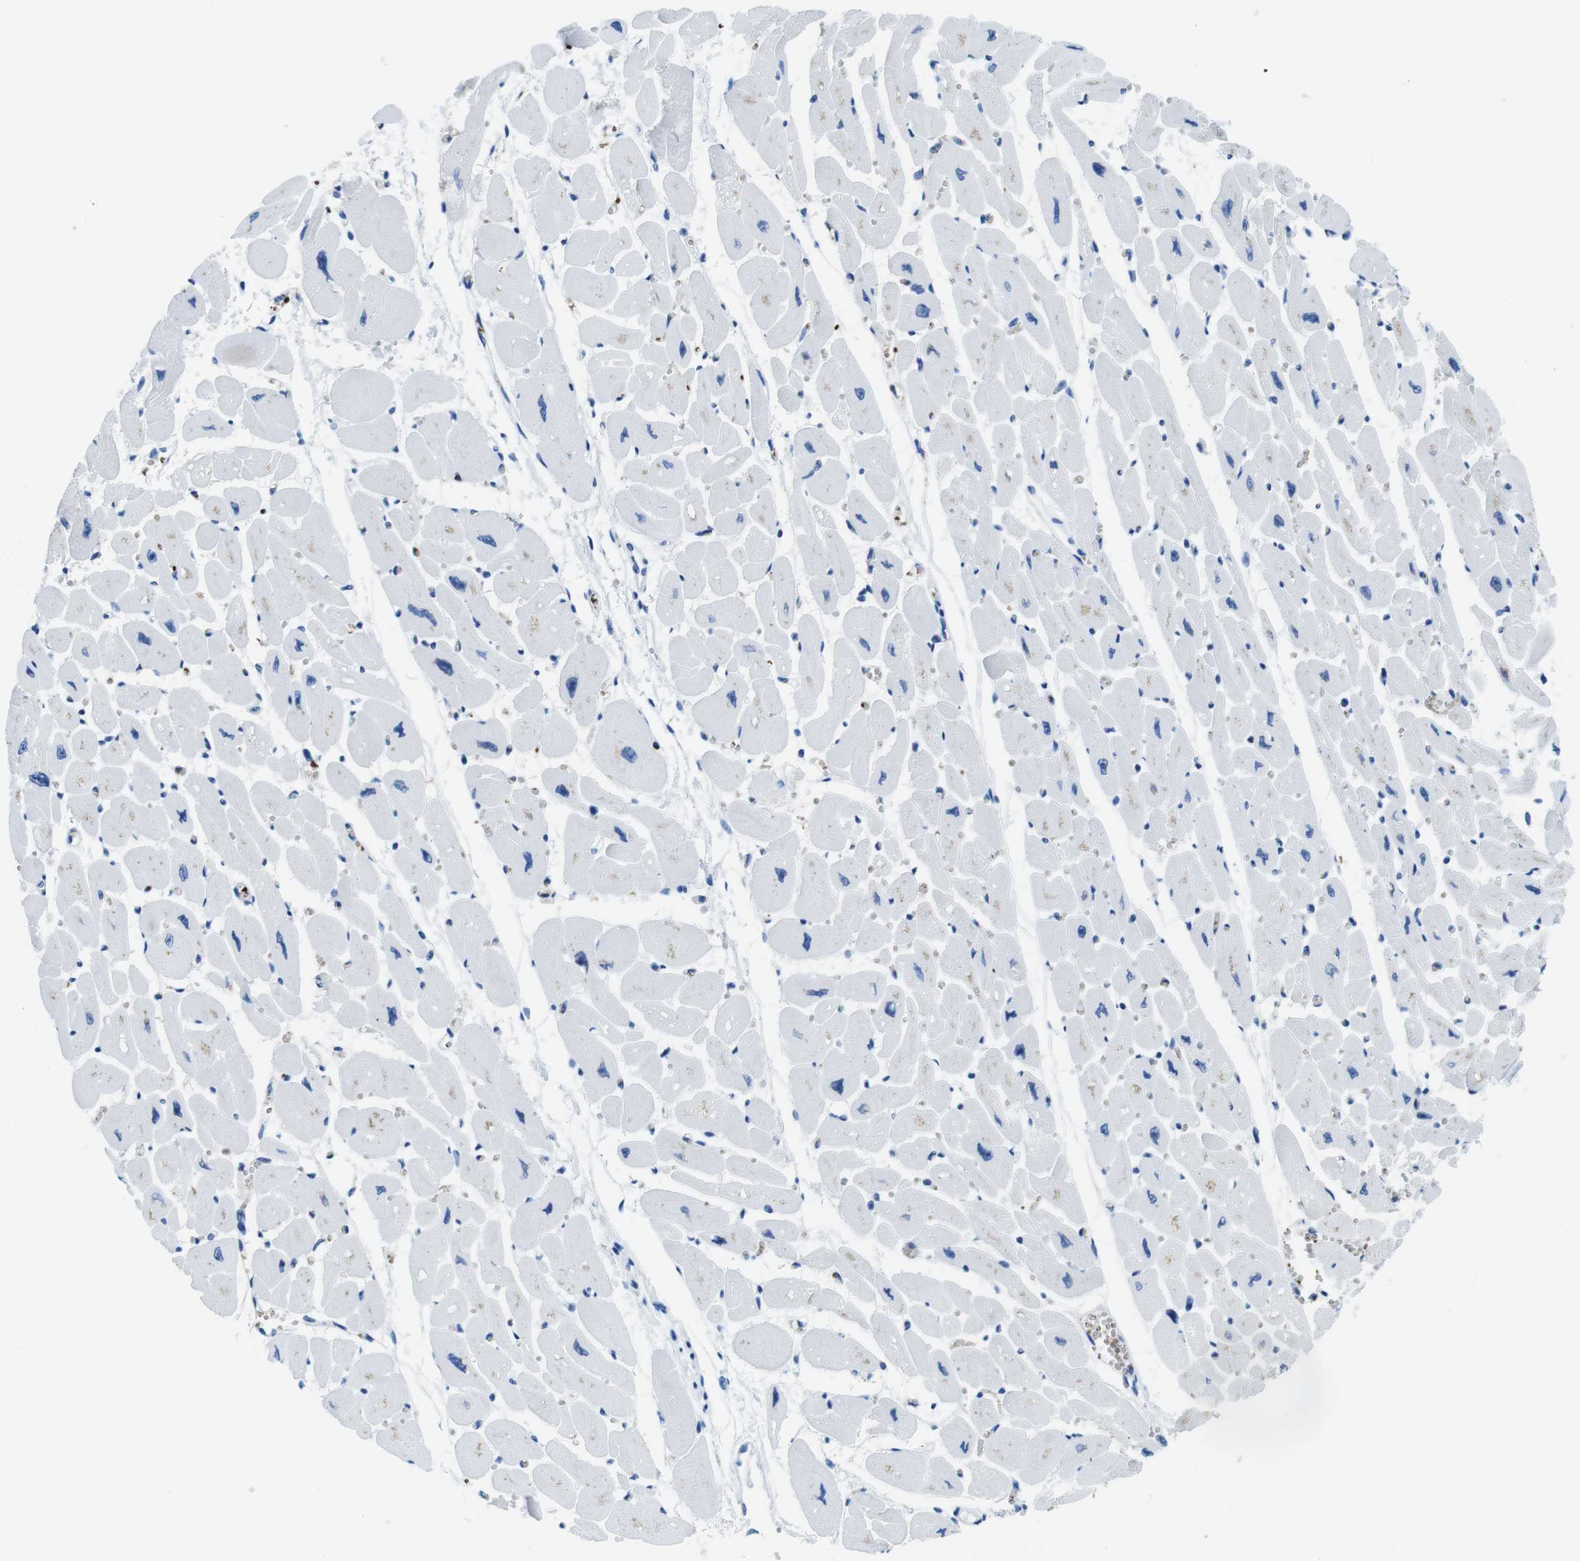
{"staining": {"intensity": "negative", "quantity": "none", "location": "none"}, "tissue": "heart muscle", "cell_type": "Cardiomyocytes", "image_type": "normal", "snomed": [{"axis": "morphology", "description": "Normal tissue, NOS"}, {"axis": "topography", "description": "Heart"}], "caption": "Photomicrograph shows no protein staining in cardiomyocytes of benign heart muscle. The staining was performed using DAB (3,3'-diaminobenzidine) to visualize the protein expression in brown, while the nuclei were stained in blue with hematoxylin (Magnification: 20x).", "gene": "TFAP2C", "patient": {"sex": "female", "age": 54}}